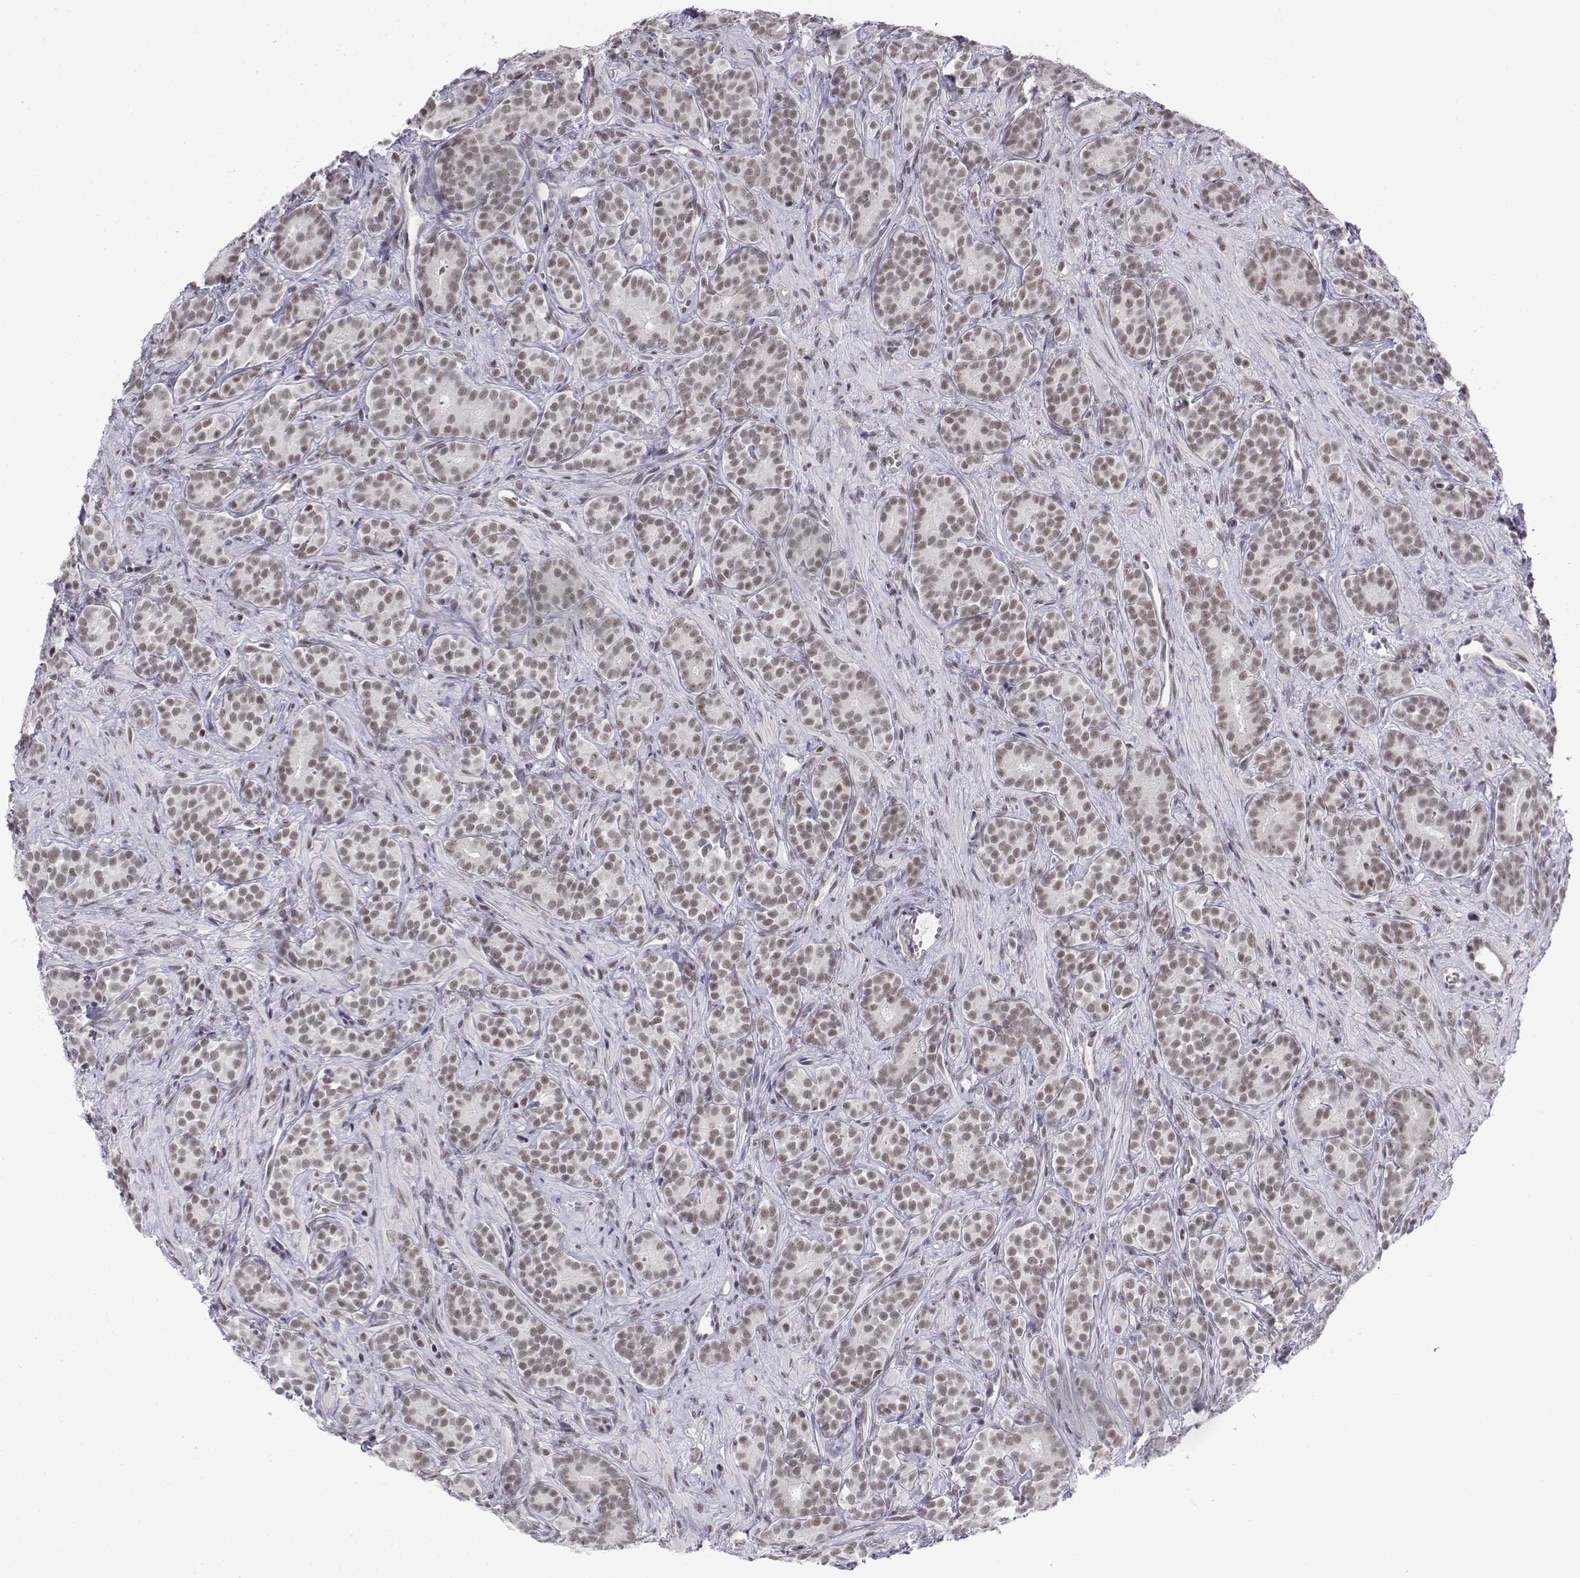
{"staining": {"intensity": "weak", "quantity": ">75%", "location": "nuclear"}, "tissue": "prostate cancer", "cell_type": "Tumor cells", "image_type": "cancer", "snomed": [{"axis": "morphology", "description": "Adenocarcinoma, High grade"}, {"axis": "topography", "description": "Prostate"}], "caption": "Human high-grade adenocarcinoma (prostate) stained for a protein (brown) demonstrates weak nuclear positive staining in approximately >75% of tumor cells.", "gene": "SETD1A", "patient": {"sex": "male", "age": 84}}